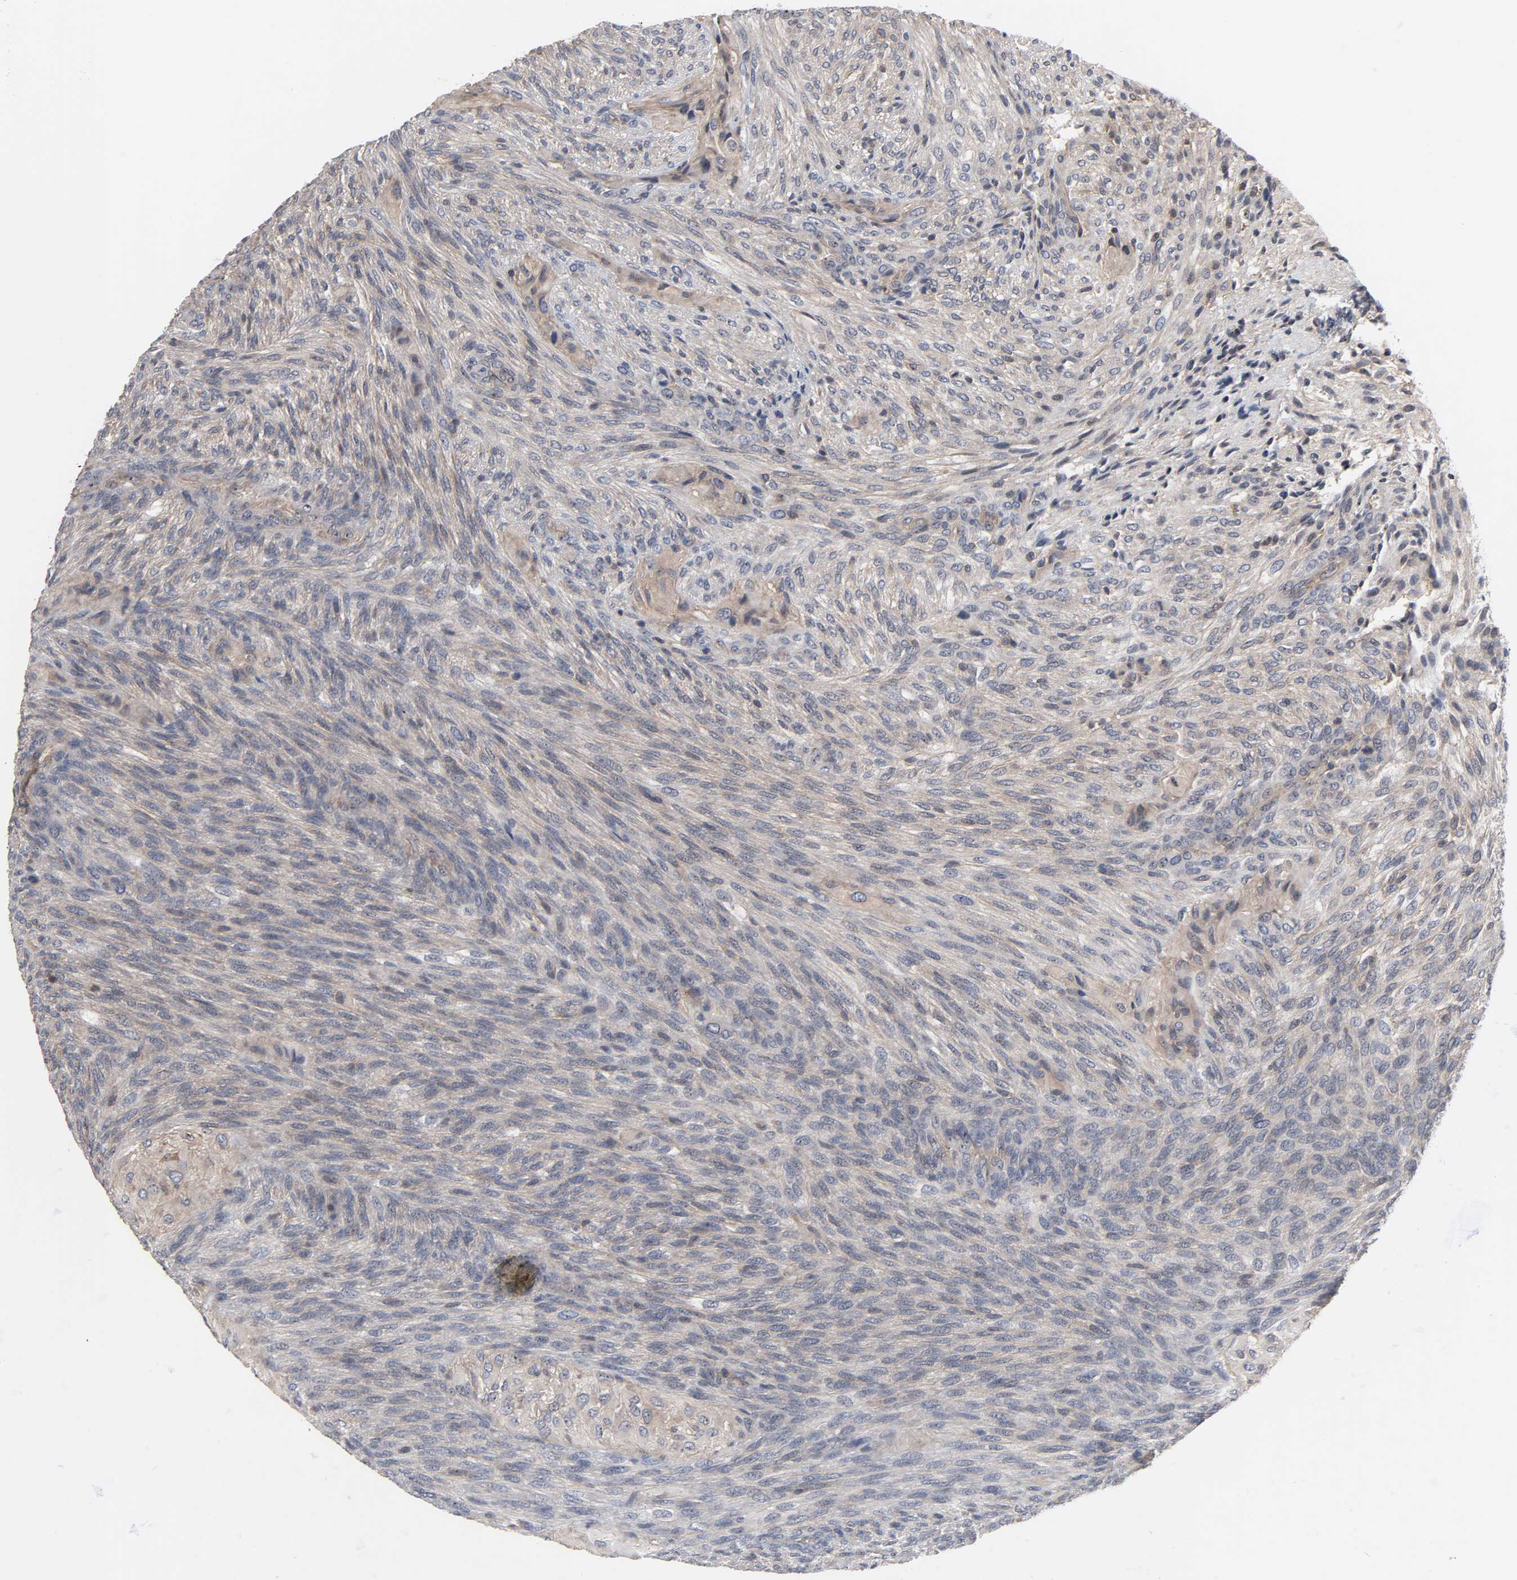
{"staining": {"intensity": "weak", "quantity": ">75%", "location": "cytoplasmic/membranous"}, "tissue": "glioma", "cell_type": "Tumor cells", "image_type": "cancer", "snomed": [{"axis": "morphology", "description": "Glioma, malignant, High grade"}, {"axis": "topography", "description": "Cerebral cortex"}], "caption": "Glioma stained with immunohistochemistry reveals weak cytoplasmic/membranous positivity in approximately >75% of tumor cells. The staining is performed using DAB (3,3'-diaminobenzidine) brown chromogen to label protein expression. The nuclei are counter-stained blue using hematoxylin.", "gene": "DDX10", "patient": {"sex": "female", "age": 55}}